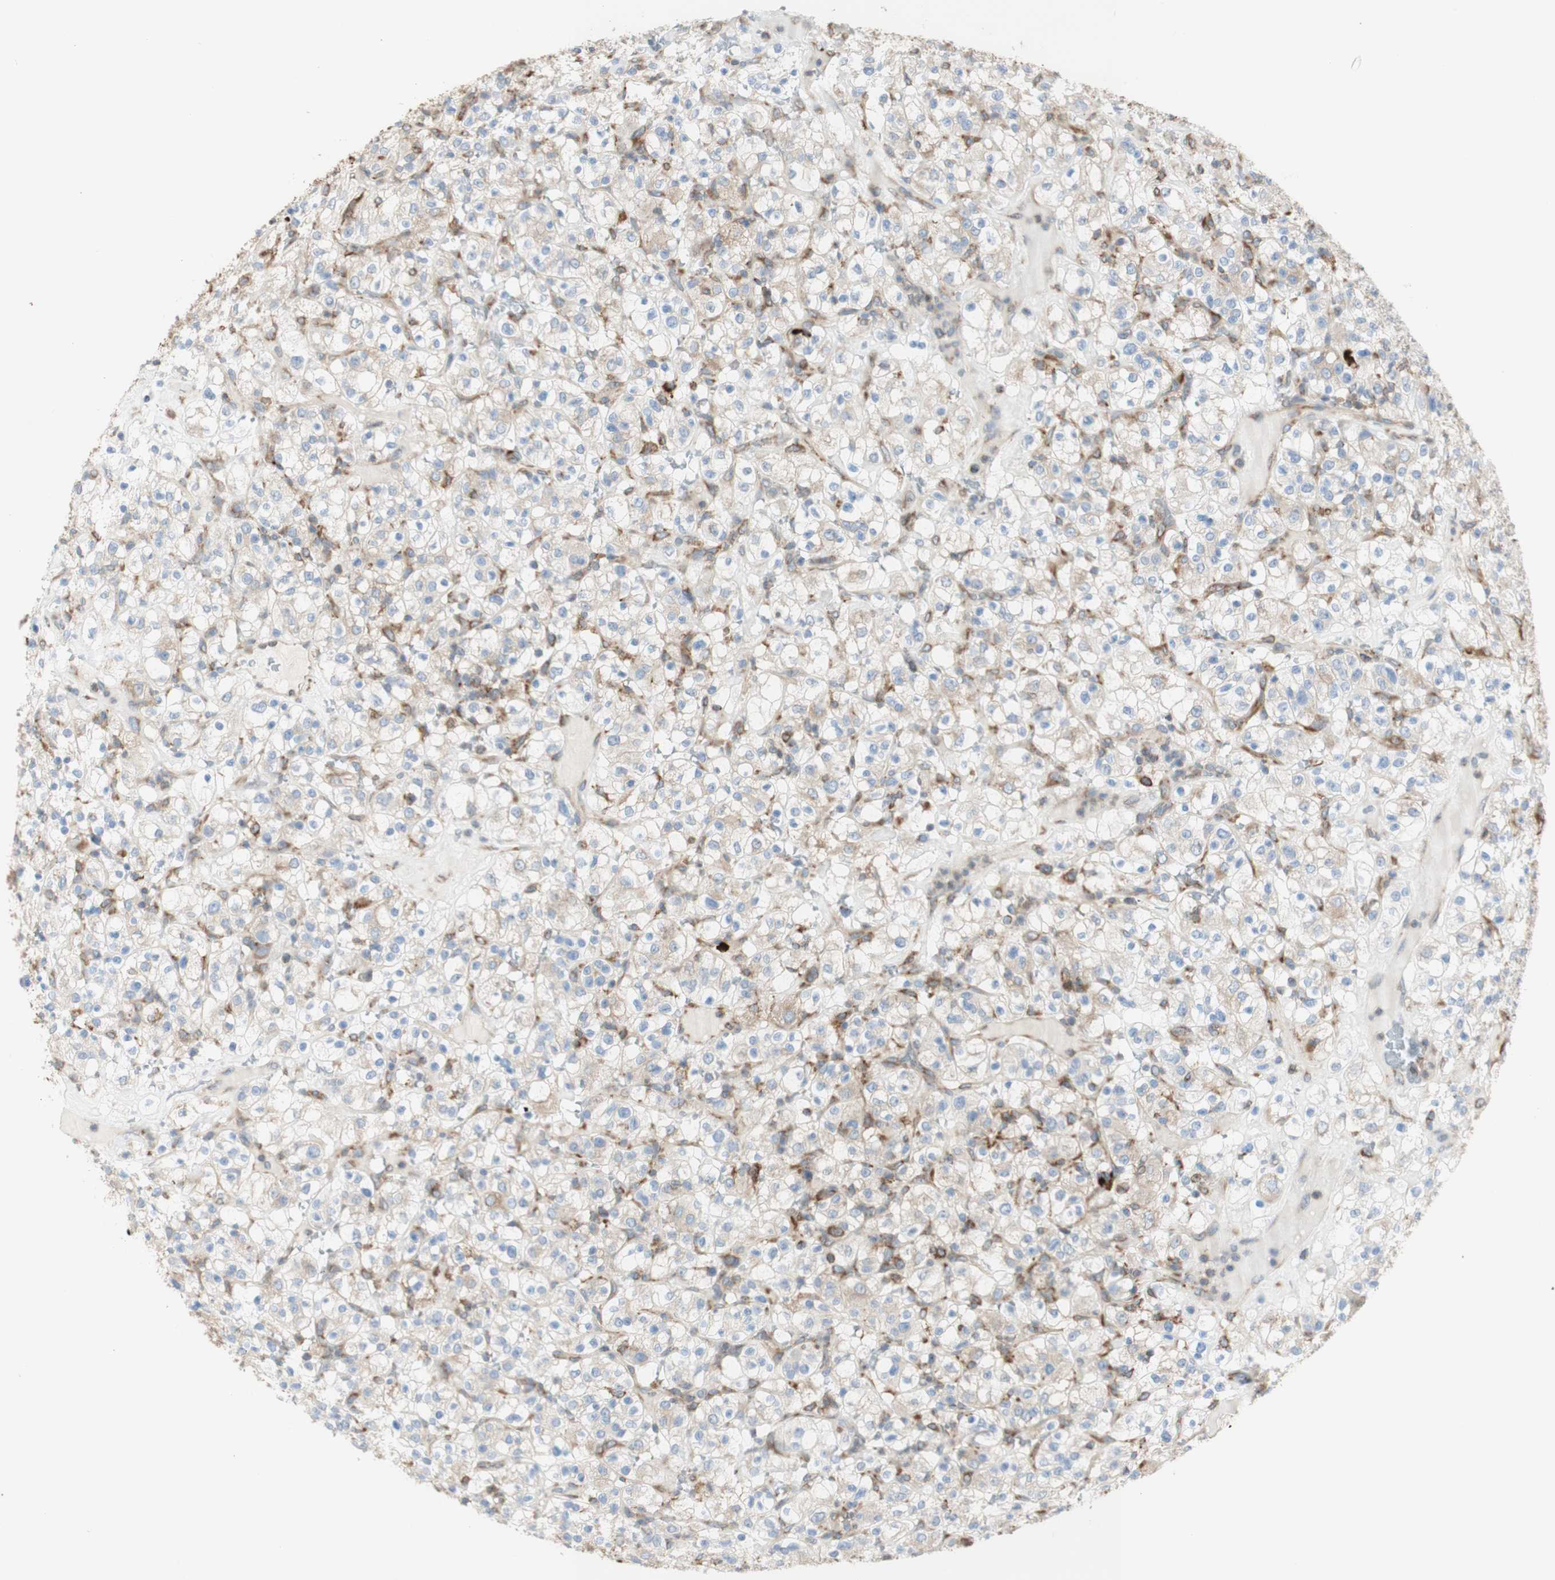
{"staining": {"intensity": "weak", "quantity": "25%-75%", "location": "cytoplasmic/membranous"}, "tissue": "renal cancer", "cell_type": "Tumor cells", "image_type": "cancer", "snomed": [{"axis": "morphology", "description": "Normal tissue, NOS"}, {"axis": "morphology", "description": "Adenocarcinoma, NOS"}, {"axis": "topography", "description": "Kidney"}], "caption": "There is low levels of weak cytoplasmic/membranous positivity in tumor cells of renal cancer (adenocarcinoma), as demonstrated by immunohistochemical staining (brown color).", "gene": "MANF", "patient": {"sex": "female", "age": 72}}